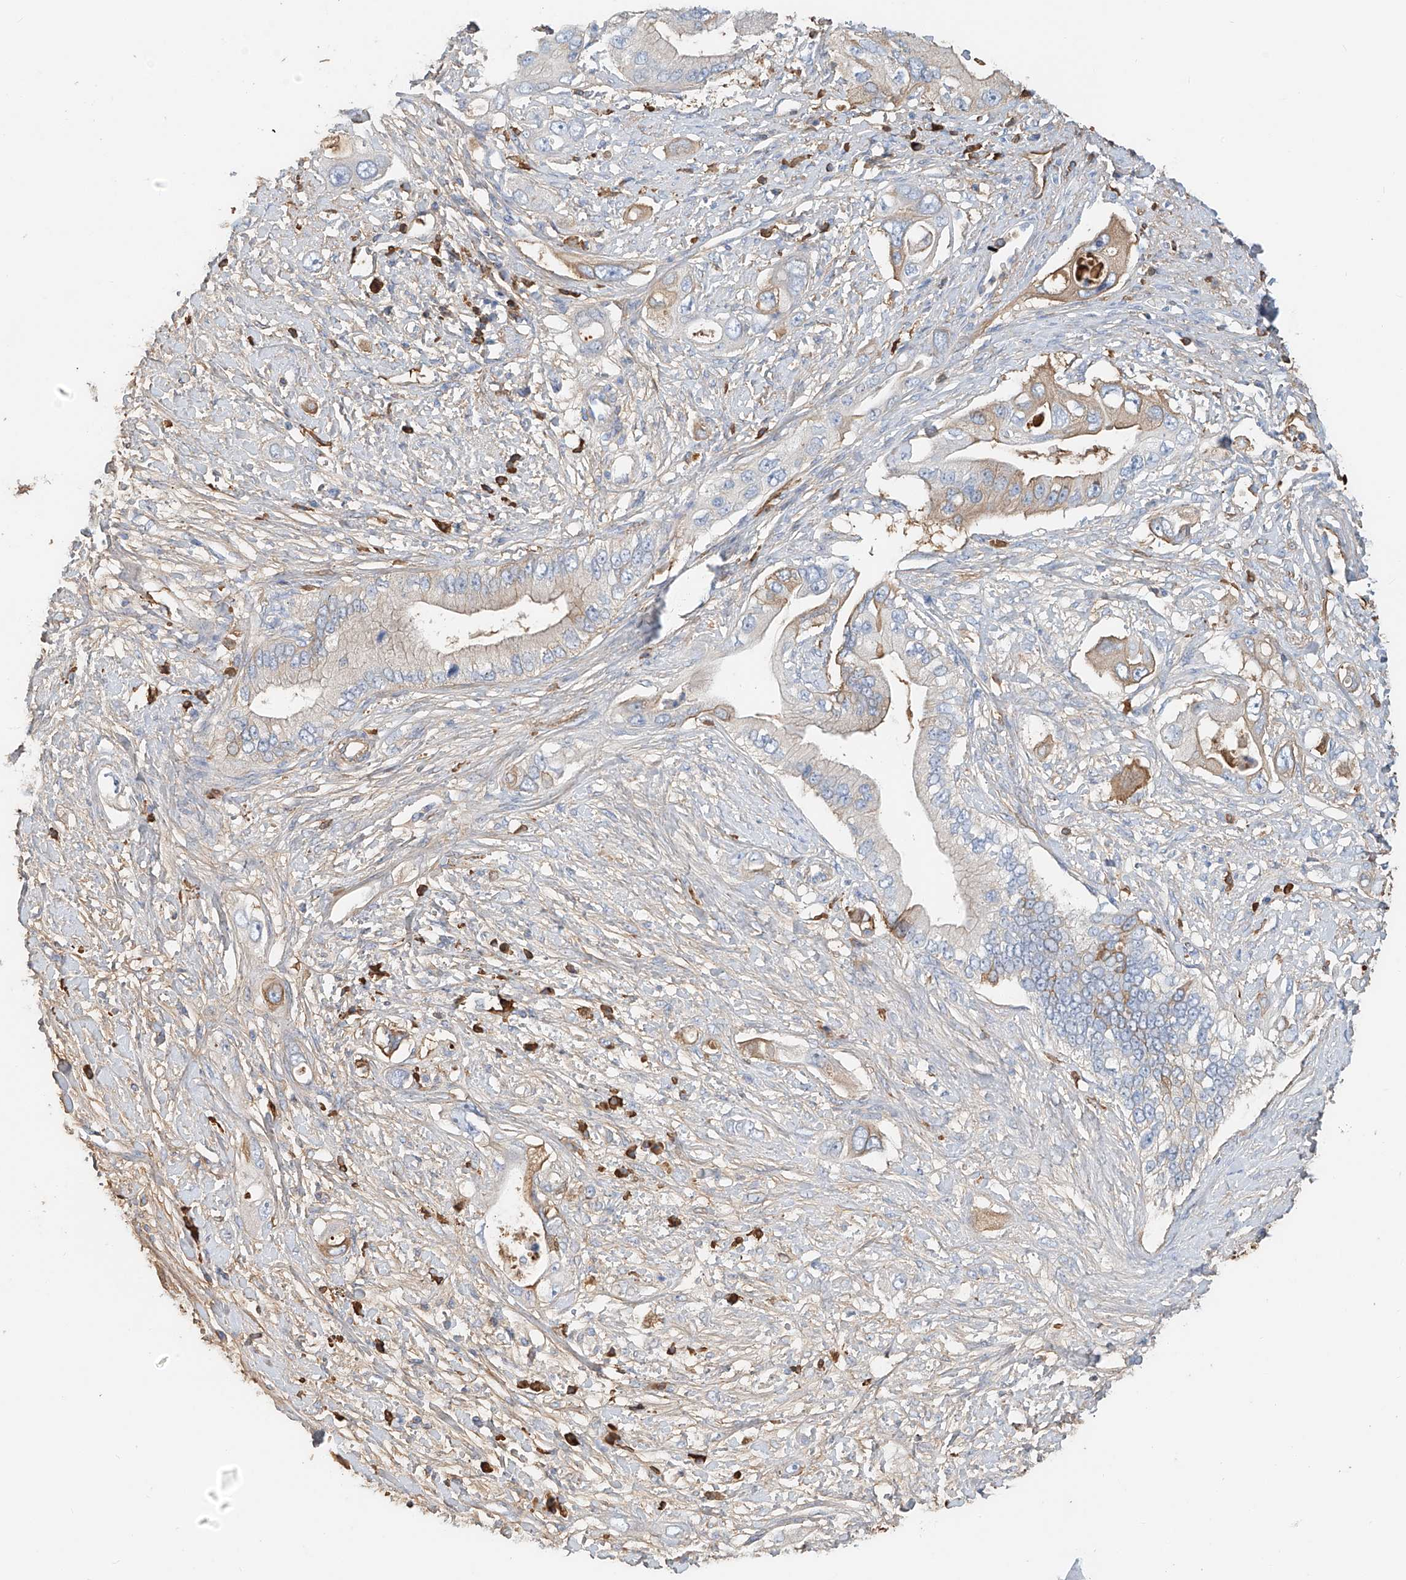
{"staining": {"intensity": "moderate", "quantity": "<25%", "location": "cytoplasmic/membranous"}, "tissue": "pancreatic cancer", "cell_type": "Tumor cells", "image_type": "cancer", "snomed": [{"axis": "morphology", "description": "Inflammation, NOS"}, {"axis": "morphology", "description": "Adenocarcinoma, NOS"}, {"axis": "topography", "description": "Pancreas"}], "caption": "Adenocarcinoma (pancreatic) stained with immunohistochemistry shows moderate cytoplasmic/membranous expression in approximately <25% of tumor cells.", "gene": "ZFP30", "patient": {"sex": "female", "age": 56}}